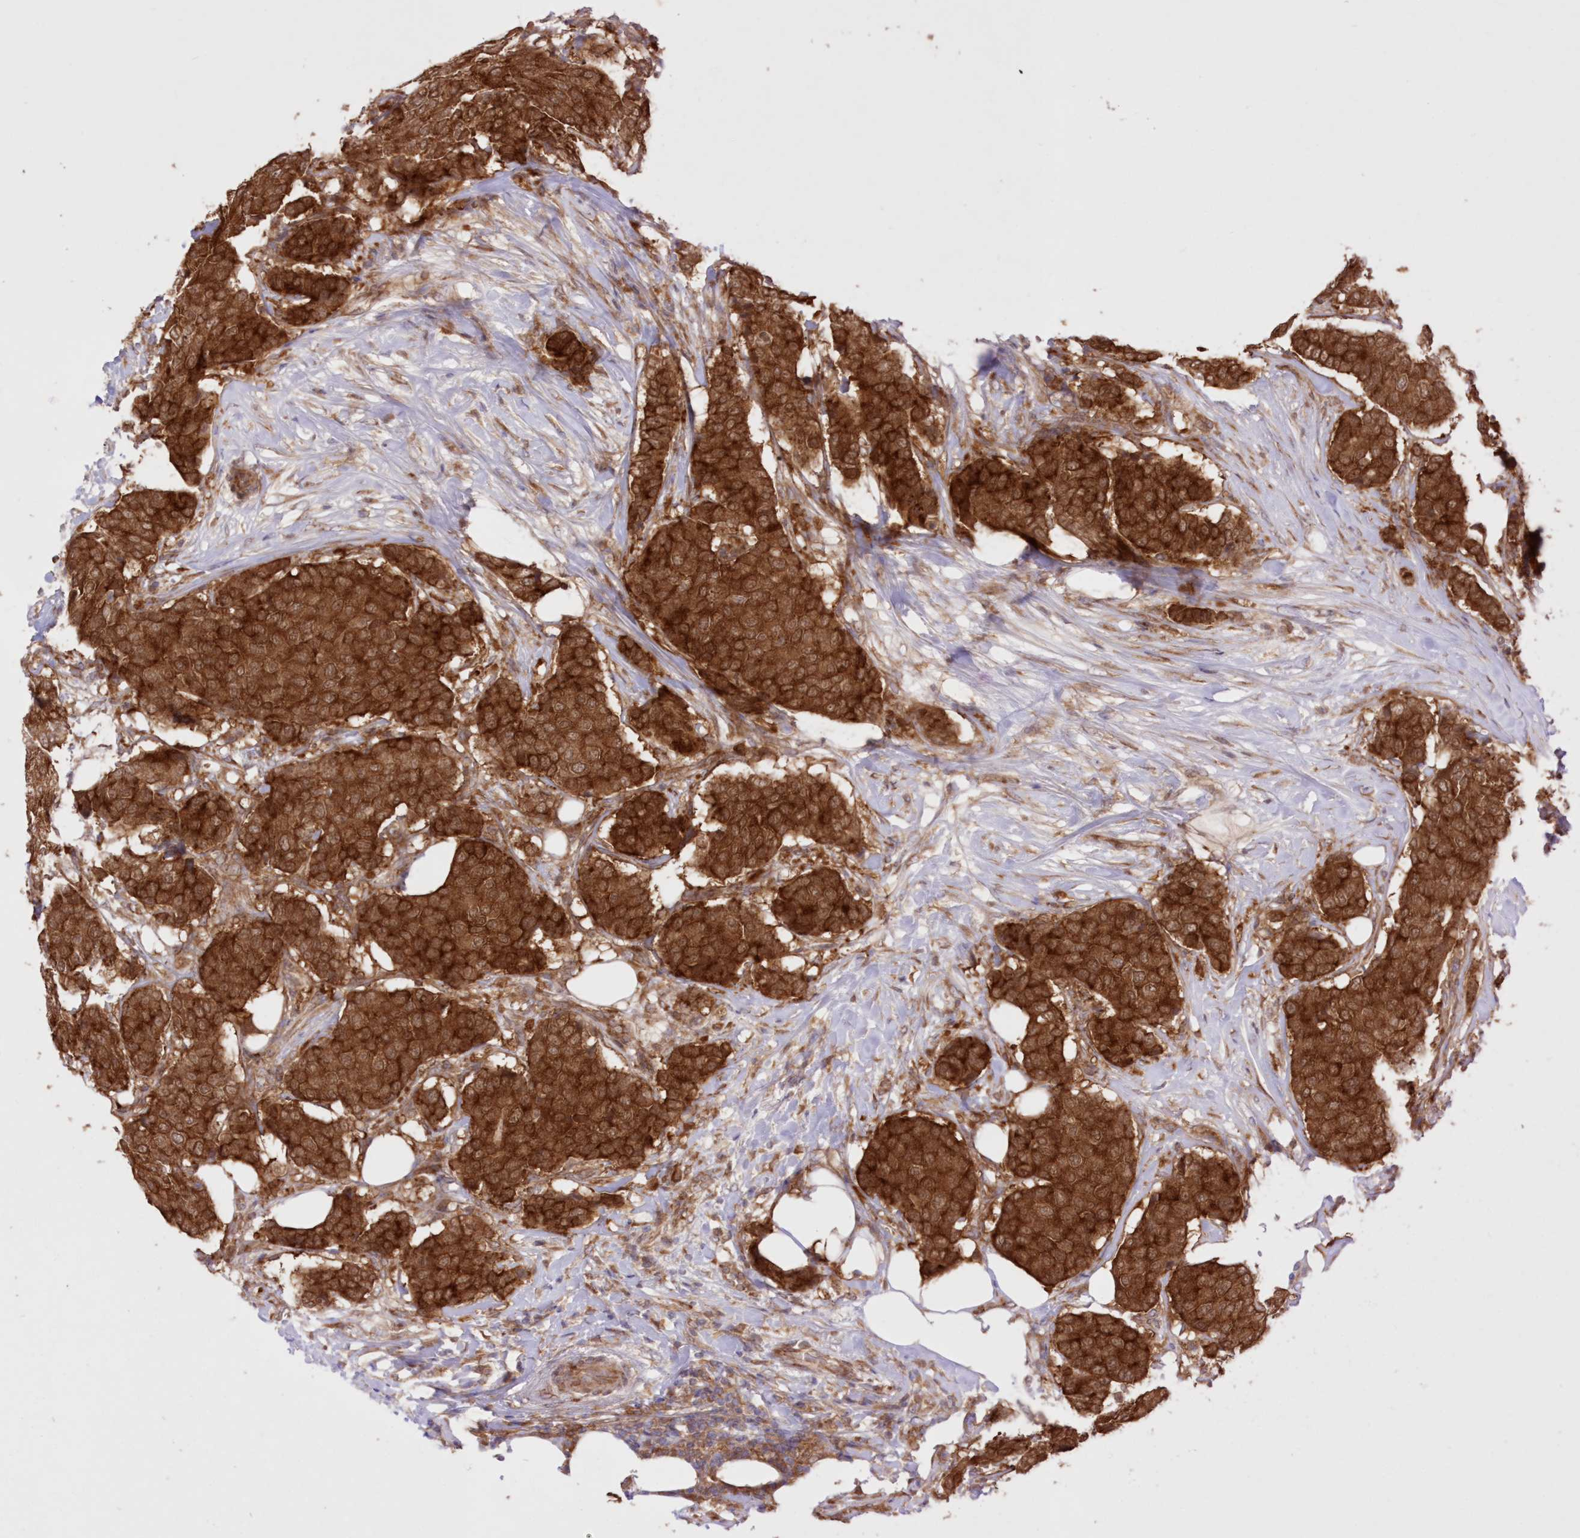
{"staining": {"intensity": "strong", "quantity": ">75%", "location": "cytoplasmic/membranous"}, "tissue": "breast cancer", "cell_type": "Tumor cells", "image_type": "cancer", "snomed": [{"axis": "morphology", "description": "Duct carcinoma"}, {"axis": "topography", "description": "Breast"}], "caption": "Breast cancer (invasive ductal carcinoma) stained for a protein demonstrates strong cytoplasmic/membranous positivity in tumor cells.", "gene": "RNPEP", "patient": {"sex": "female", "age": 75}}